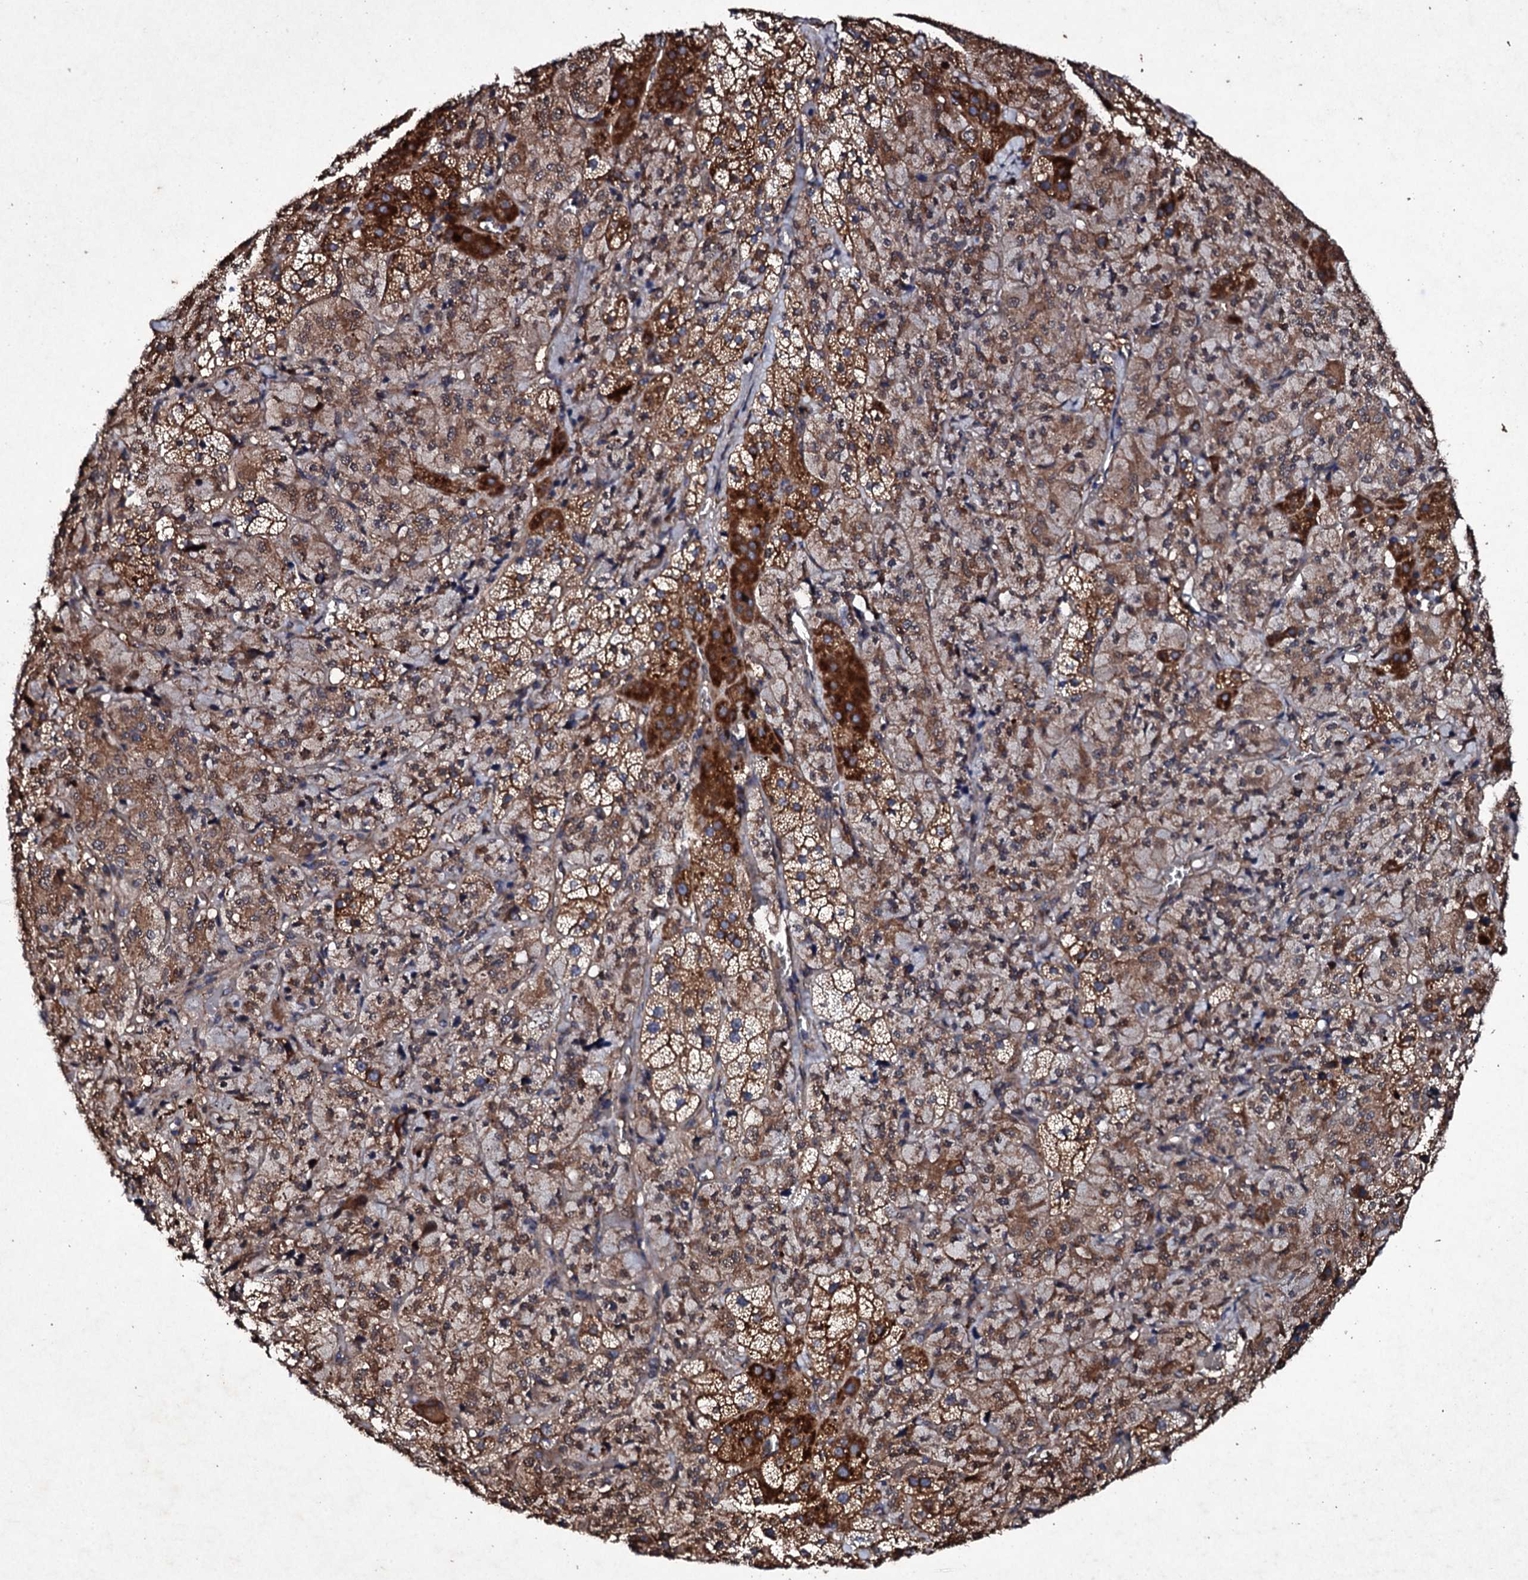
{"staining": {"intensity": "moderate", "quantity": ">75%", "location": "cytoplasmic/membranous"}, "tissue": "adrenal gland", "cell_type": "Glandular cells", "image_type": "normal", "snomed": [{"axis": "morphology", "description": "Normal tissue, NOS"}, {"axis": "topography", "description": "Adrenal gland"}], "caption": "High-power microscopy captured an immunohistochemistry (IHC) histopathology image of benign adrenal gland, revealing moderate cytoplasmic/membranous positivity in about >75% of glandular cells.", "gene": "MOCOS", "patient": {"sex": "female", "age": 44}}